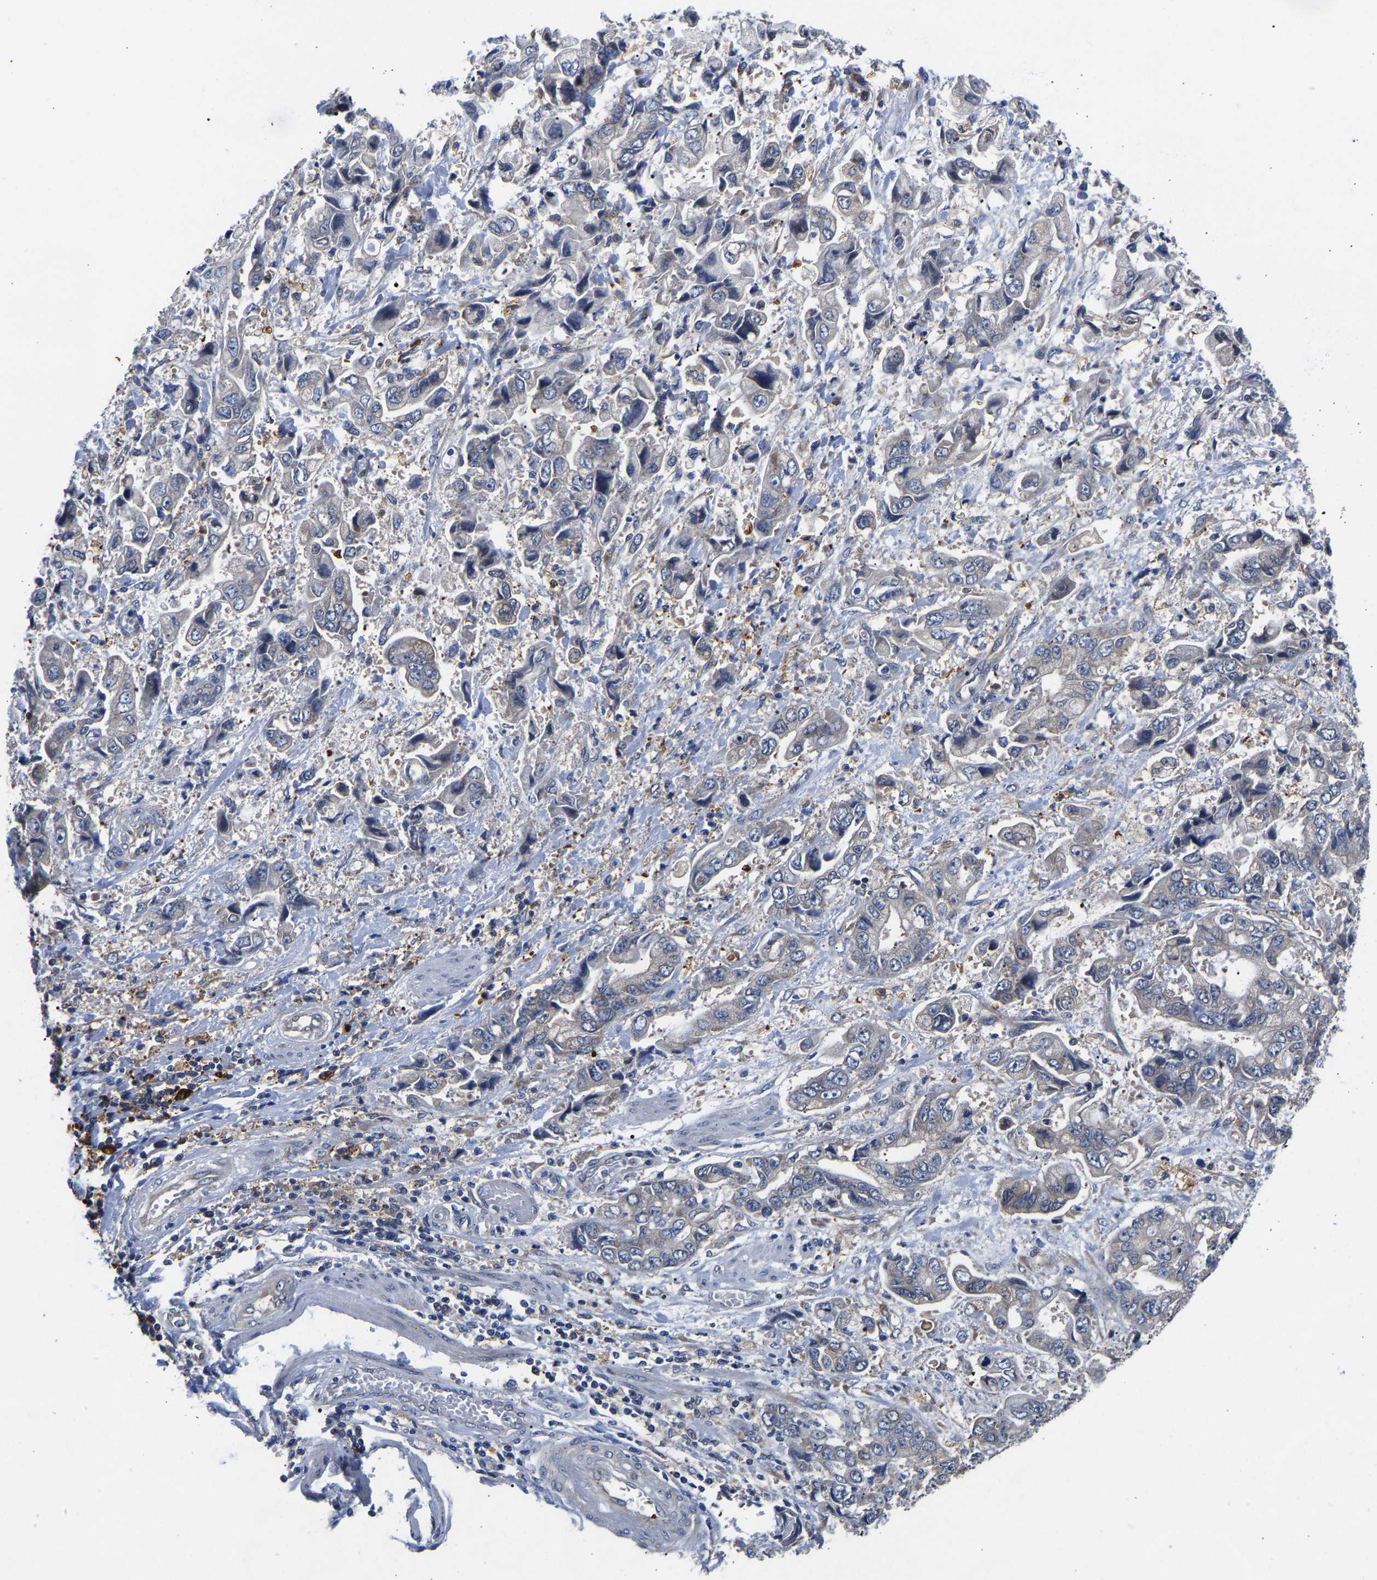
{"staining": {"intensity": "weak", "quantity": "<25%", "location": "cytoplasmic/membranous"}, "tissue": "stomach cancer", "cell_type": "Tumor cells", "image_type": "cancer", "snomed": [{"axis": "morphology", "description": "Normal tissue, NOS"}, {"axis": "morphology", "description": "Adenocarcinoma, NOS"}, {"axis": "topography", "description": "Stomach"}], "caption": "Immunohistochemistry (IHC) of human stomach adenocarcinoma displays no staining in tumor cells.", "gene": "CCDC6", "patient": {"sex": "male", "age": 62}}